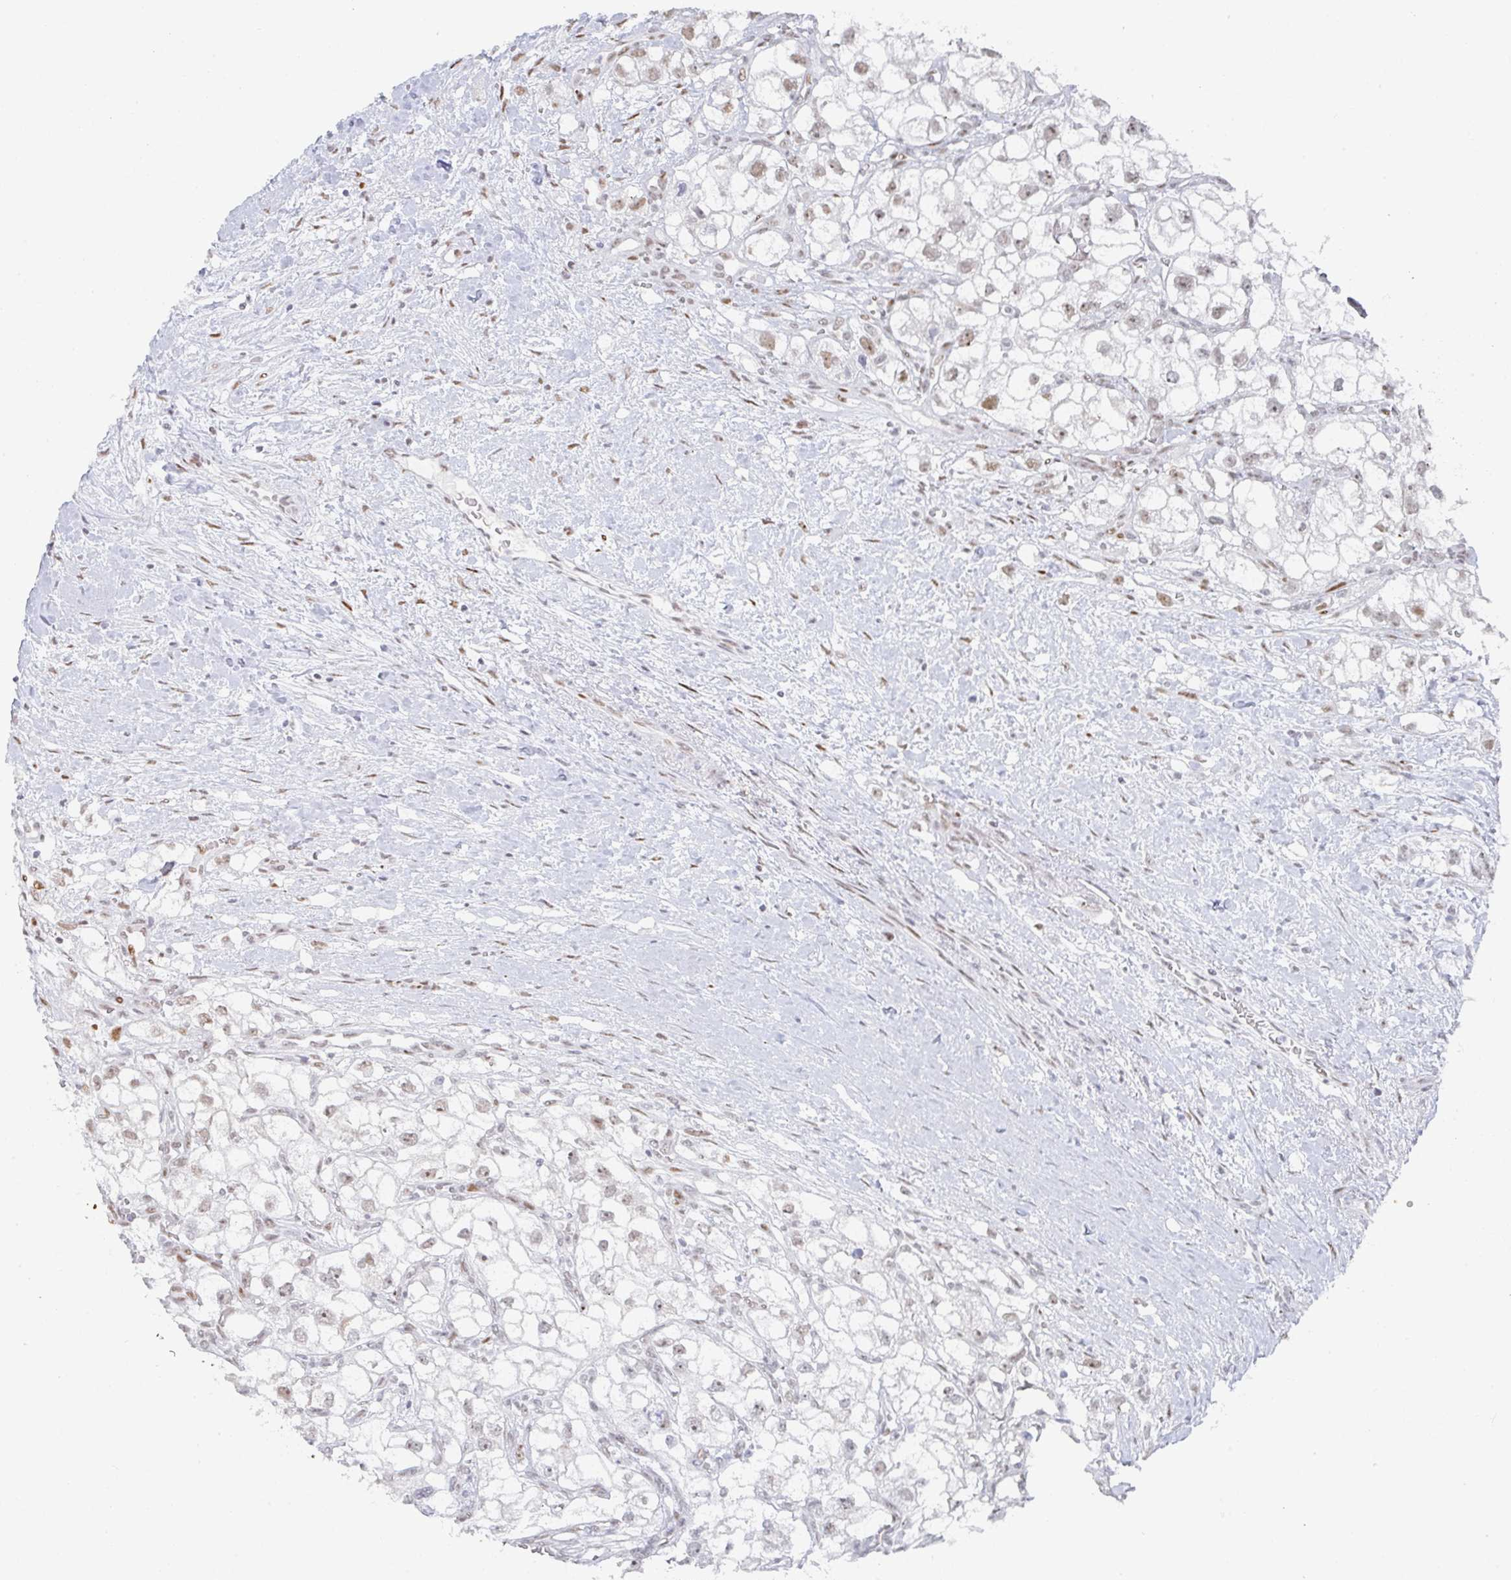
{"staining": {"intensity": "weak", "quantity": ">75%", "location": "nuclear"}, "tissue": "renal cancer", "cell_type": "Tumor cells", "image_type": "cancer", "snomed": [{"axis": "morphology", "description": "Adenocarcinoma, NOS"}, {"axis": "topography", "description": "Kidney"}], "caption": "Immunohistochemistry (IHC) image of human renal cancer (adenocarcinoma) stained for a protein (brown), which reveals low levels of weak nuclear positivity in approximately >75% of tumor cells.", "gene": "POU2AF2", "patient": {"sex": "male", "age": 59}}